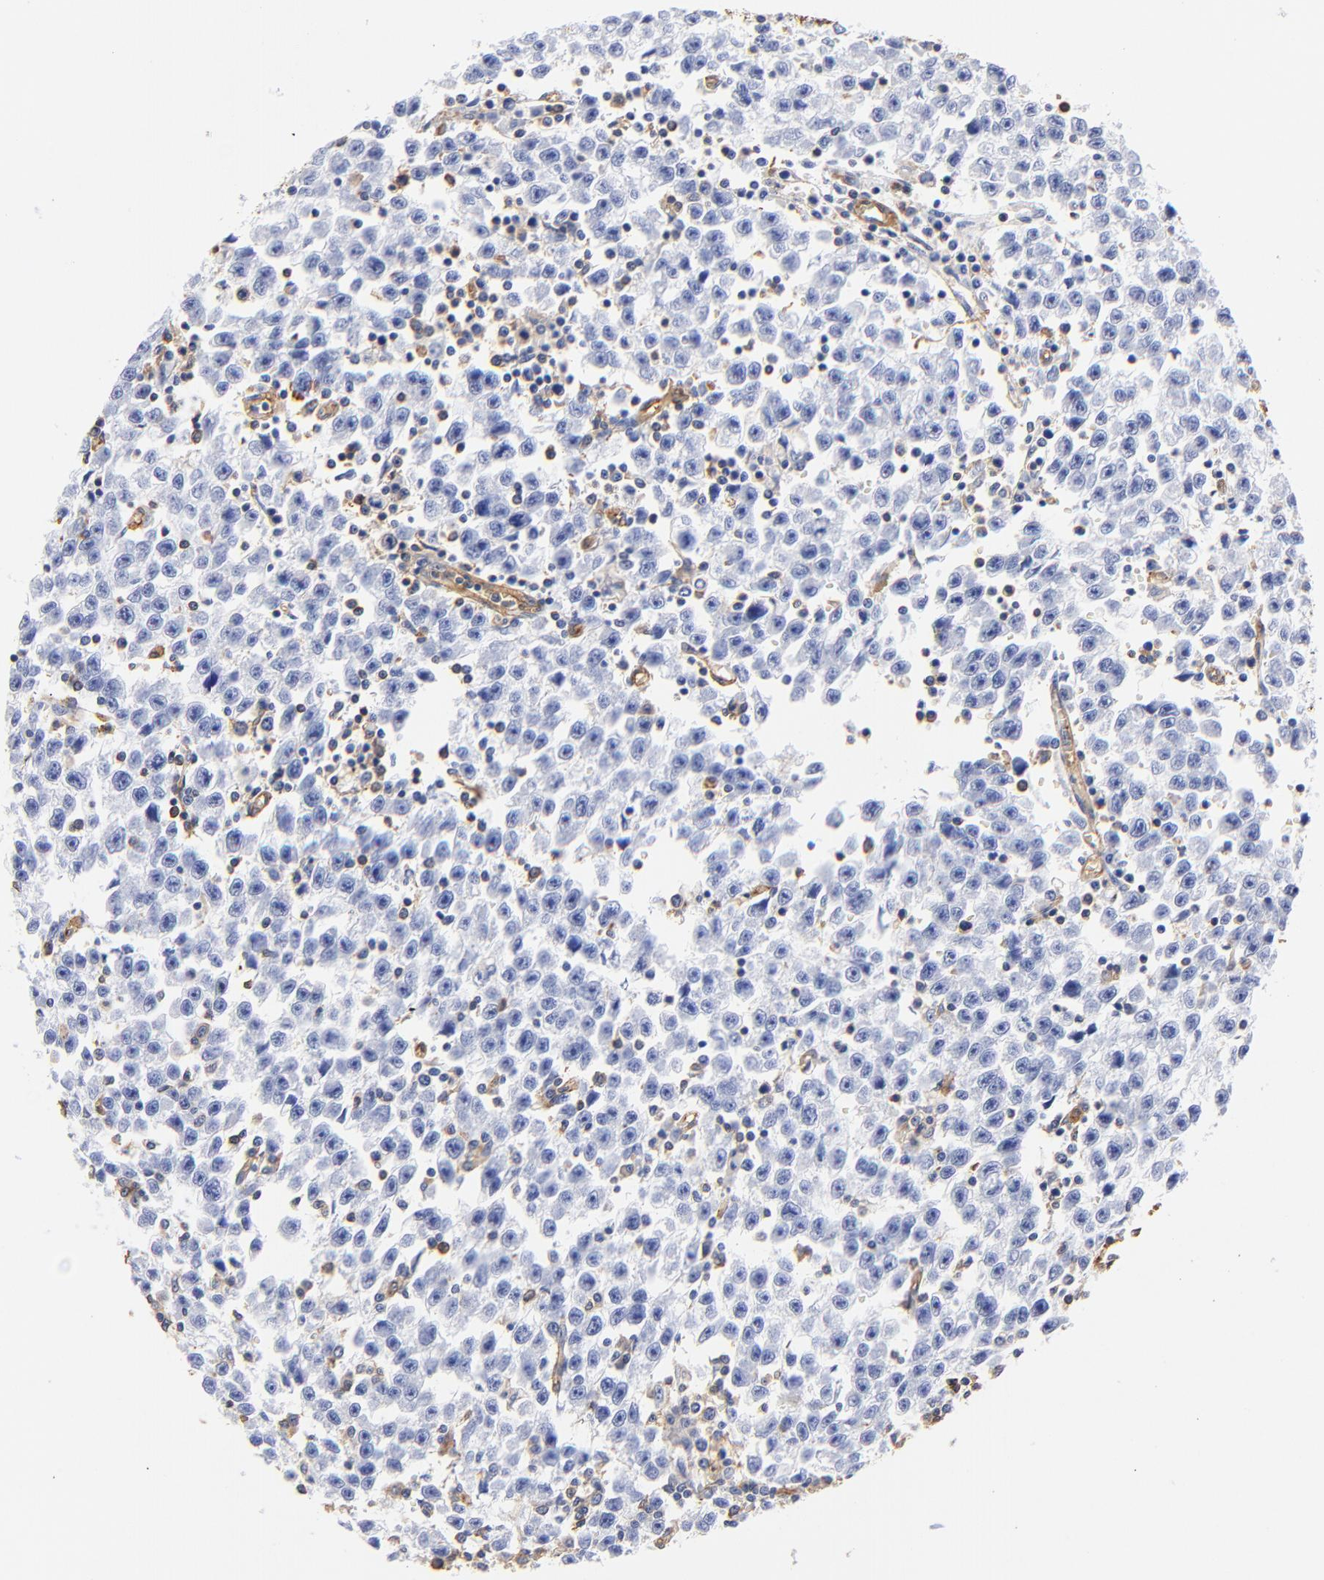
{"staining": {"intensity": "negative", "quantity": "none", "location": "none"}, "tissue": "testis cancer", "cell_type": "Tumor cells", "image_type": "cancer", "snomed": [{"axis": "morphology", "description": "Seminoma, NOS"}, {"axis": "topography", "description": "Testis"}], "caption": "Testis seminoma was stained to show a protein in brown. There is no significant positivity in tumor cells.", "gene": "TAGLN2", "patient": {"sex": "male", "age": 35}}